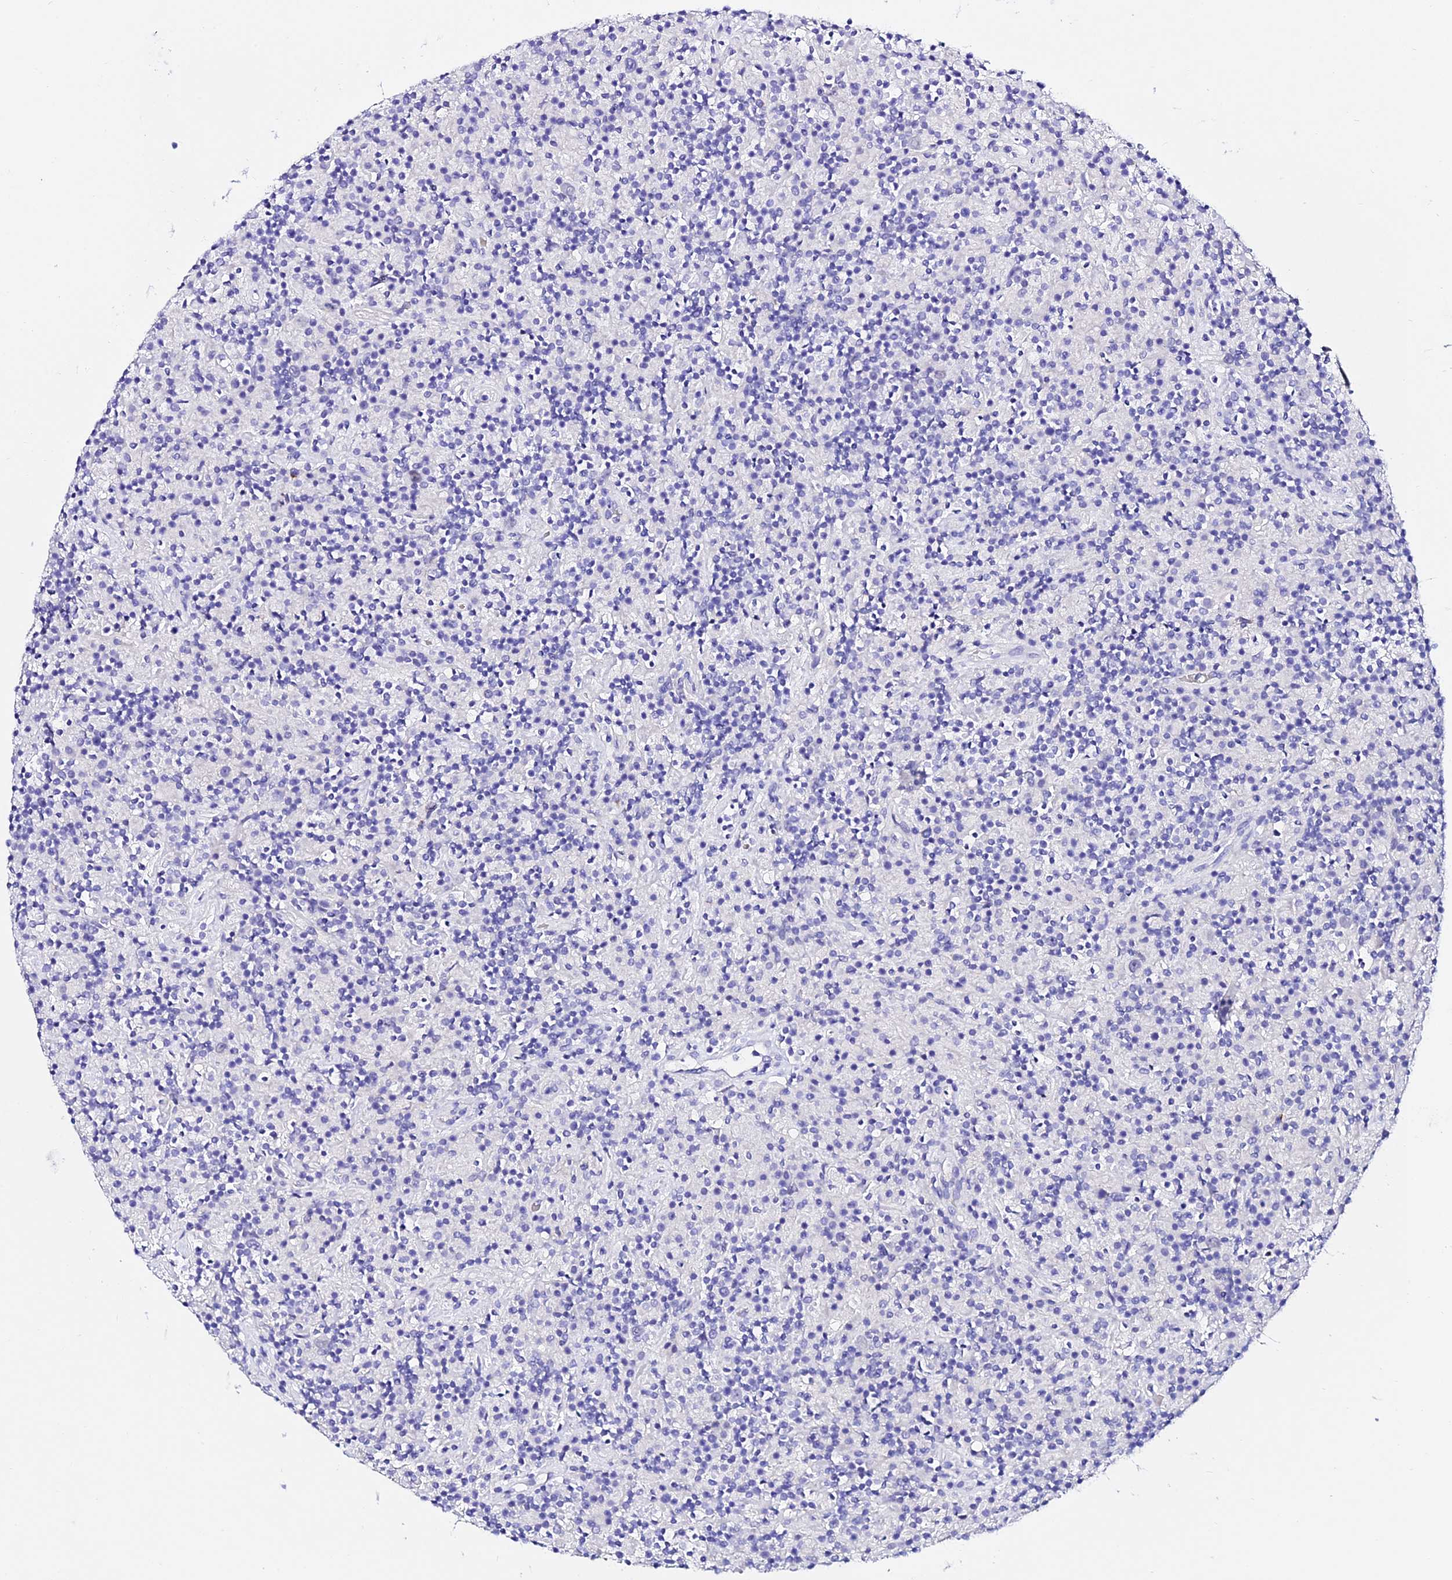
{"staining": {"intensity": "negative", "quantity": "none", "location": "none"}, "tissue": "lymphoma", "cell_type": "Tumor cells", "image_type": "cancer", "snomed": [{"axis": "morphology", "description": "Hodgkin's disease, NOS"}, {"axis": "topography", "description": "Lymph node"}], "caption": "Image shows no protein positivity in tumor cells of Hodgkin's disease tissue.", "gene": "DEFB106A", "patient": {"sex": "male", "age": 70}}